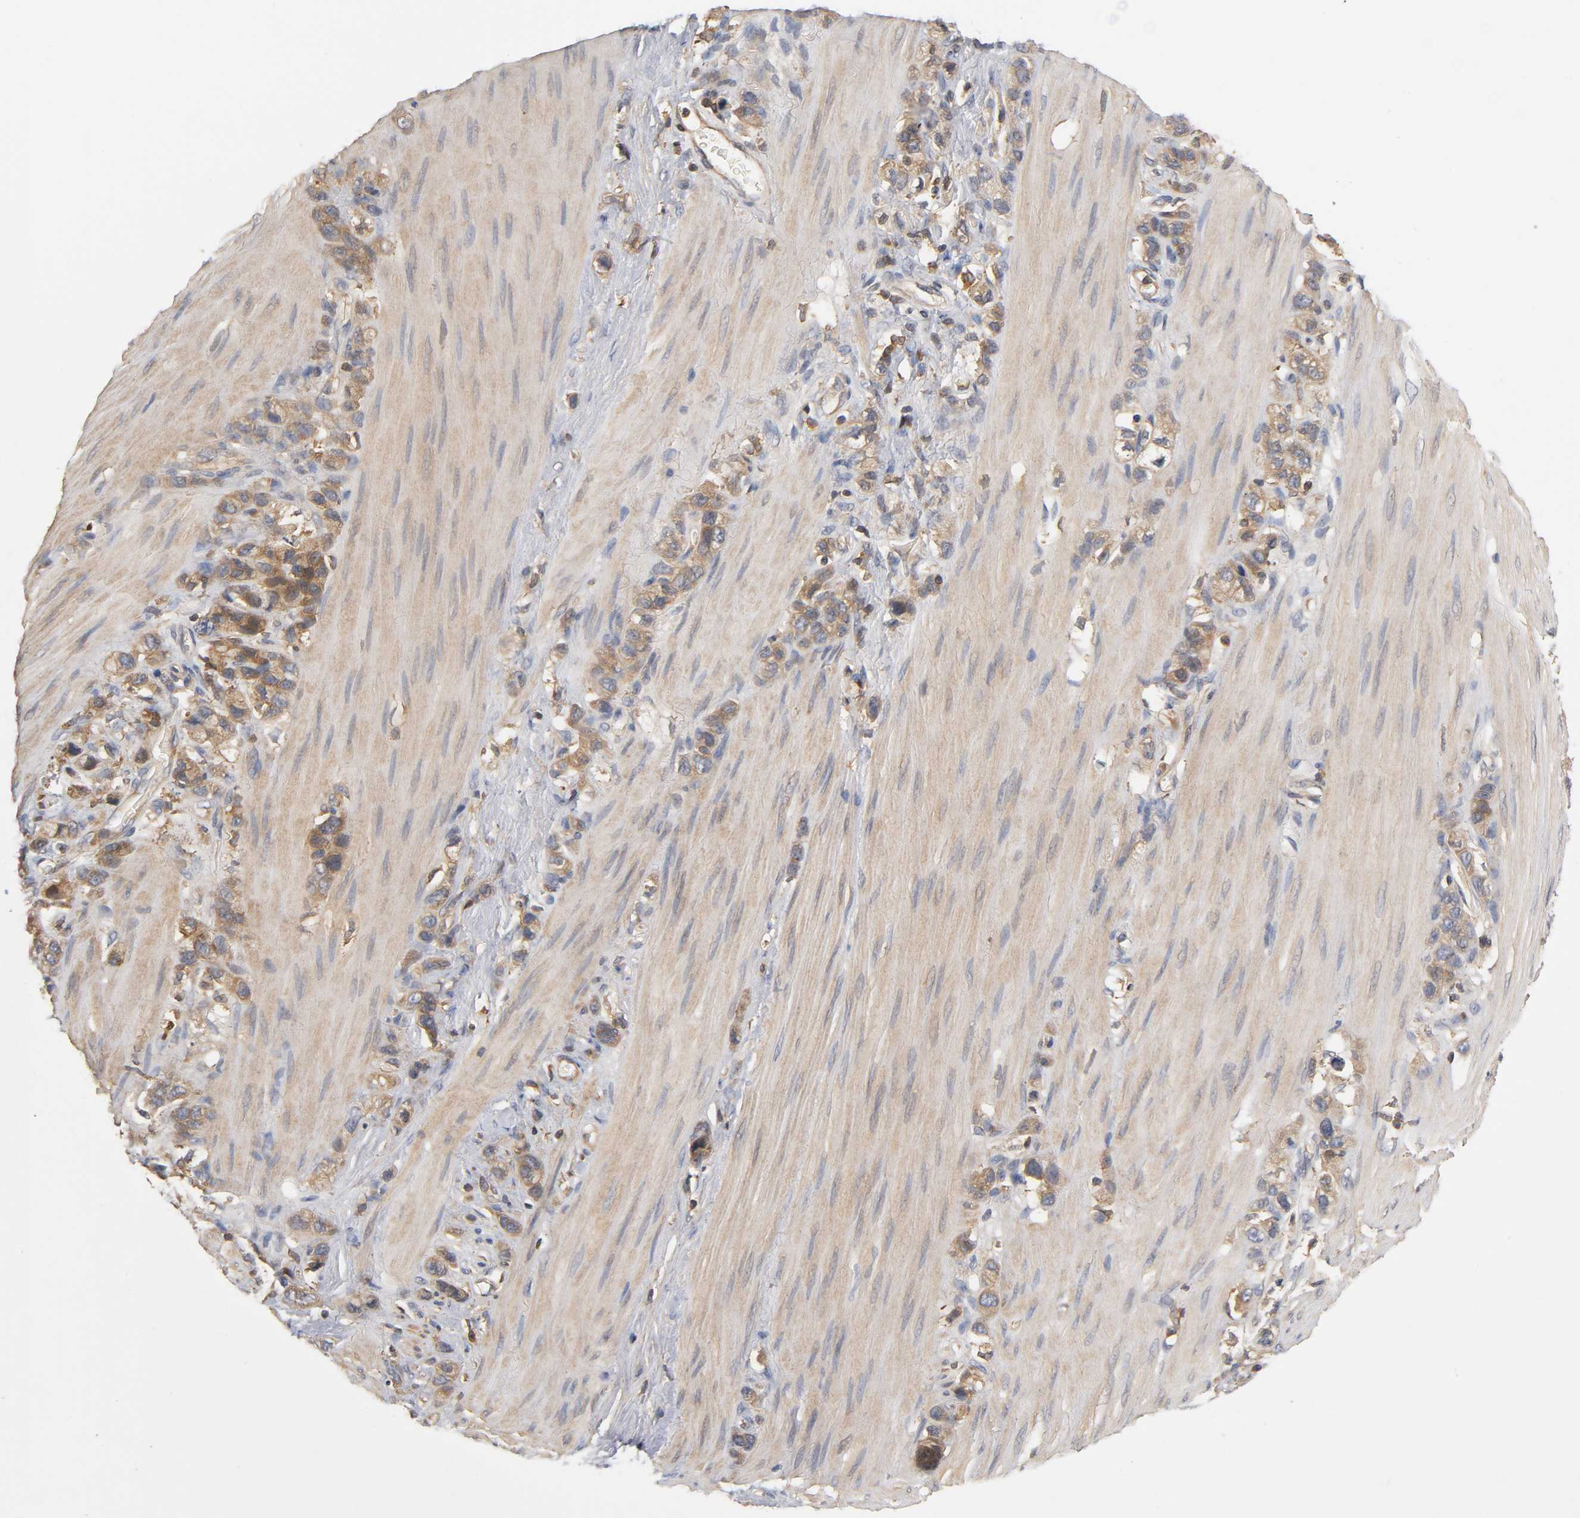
{"staining": {"intensity": "strong", "quantity": ">75%", "location": "cytoplasmic/membranous"}, "tissue": "stomach cancer", "cell_type": "Tumor cells", "image_type": "cancer", "snomed": [{"axis": "morphology", "description": "Normal tissue, NOS"}, {"axis": "morphology", "description": "Adenocarcinoma, NOS"}, {"axis": "morphology", "description": "Adenocarcinoma, High grade"}, {"axis": "topography", "description": "Stomach, upper"}, {"axis": "topography", "description": "Stomach"}], "caption": "This micrograph exhibits IHC staining of human stomach high-grade adenocarcinoma, with high strong cytoplasmic/membranous expression in approximately >75% of tumor cells.", "gene": "ACTR2", "patient": {"sex": "female", "age": 65}}